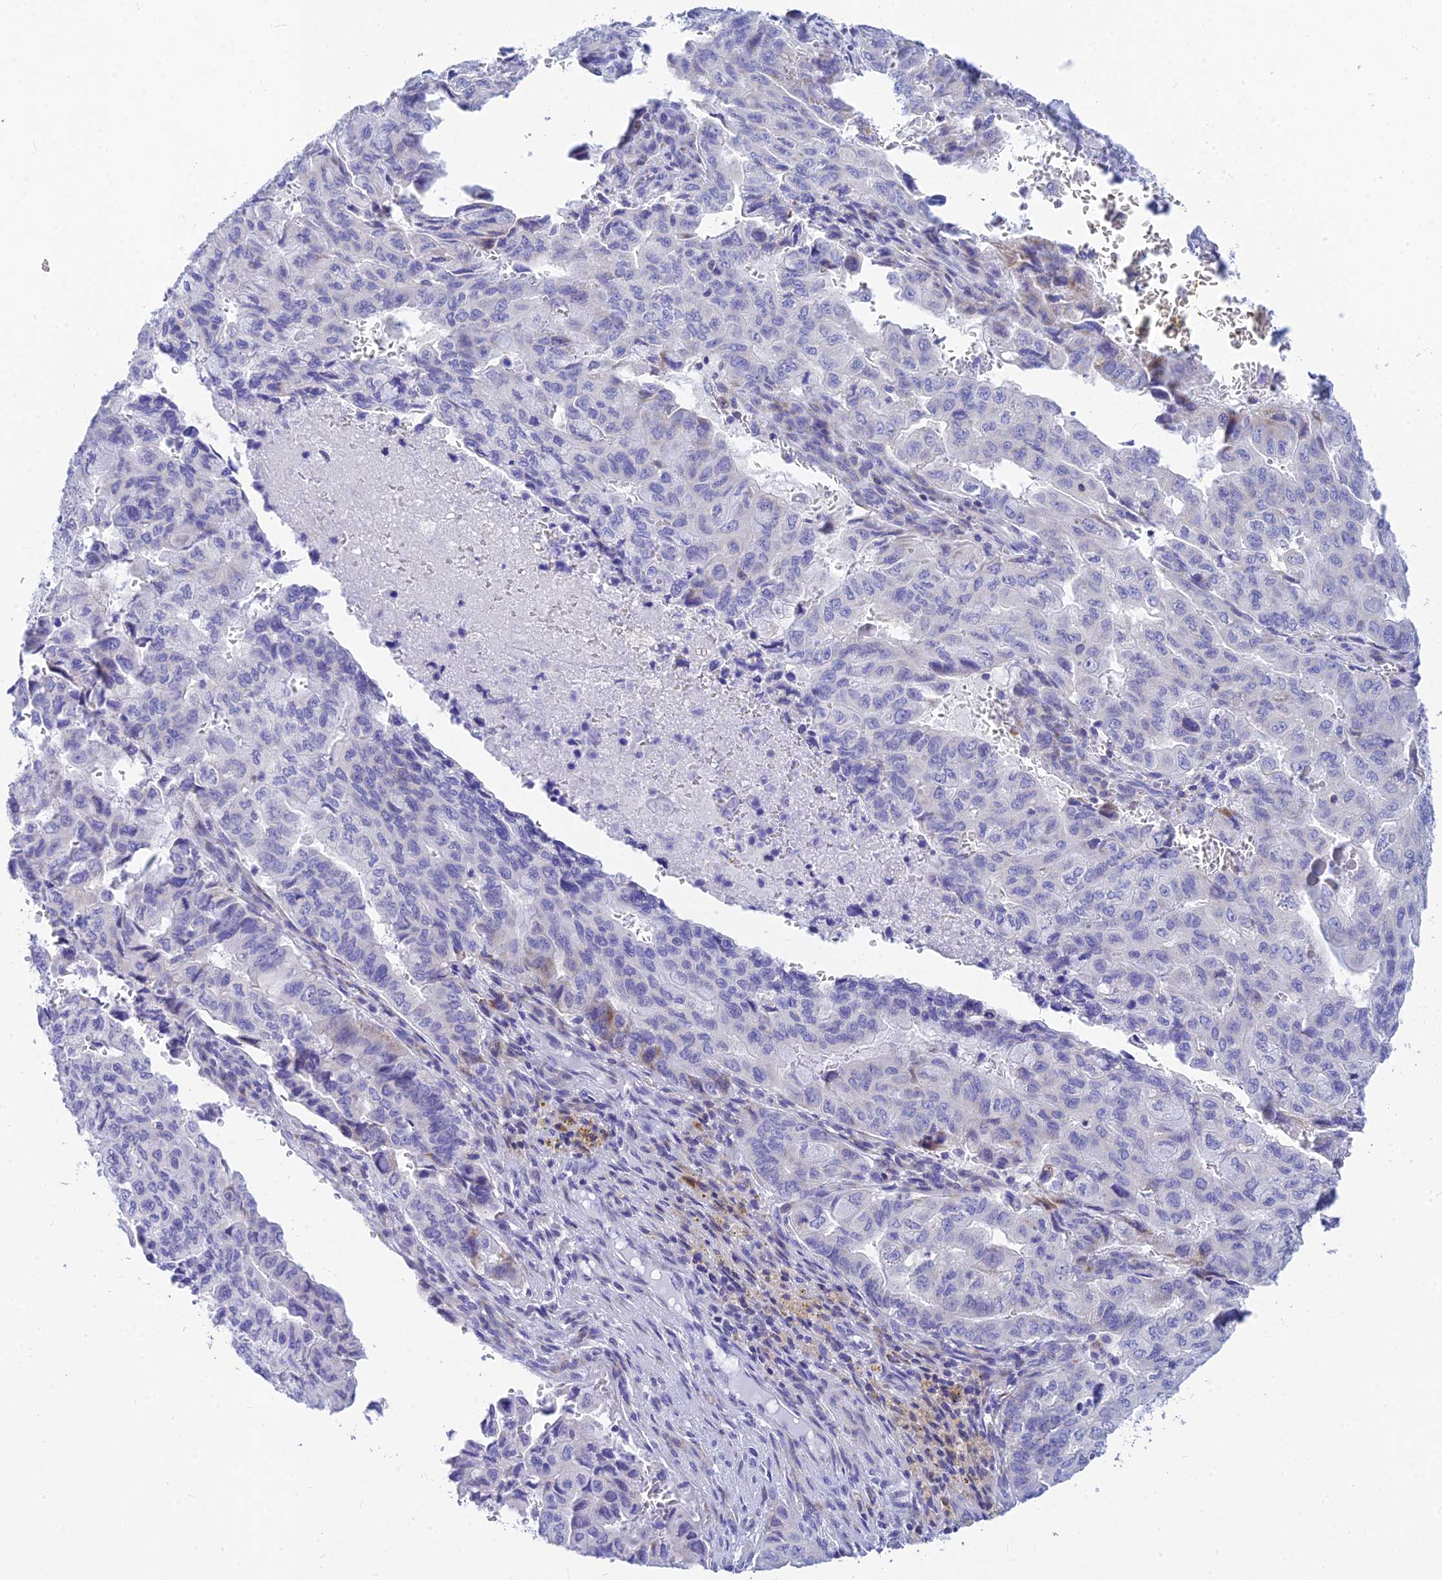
{"staining": {"intensity": "negative", "quantity": "none", "location": "none"}, "tissue": "pancreatic cancer", "cell_type": "Tumor cells", "image_type": "cancer", "snomed": [{"axis": "morphology", "description": "Adenocarcinoma, NOS"}, {"axis": "topography", "description": "Pancreas"}], "caption": "Human pancreatic adenocarcinoma stained for a protein using immunohistochemistry demonstrates no staining in tumor cells.", "gene": "CNOT6", "patient": {"sex": "male", "age": 51}}